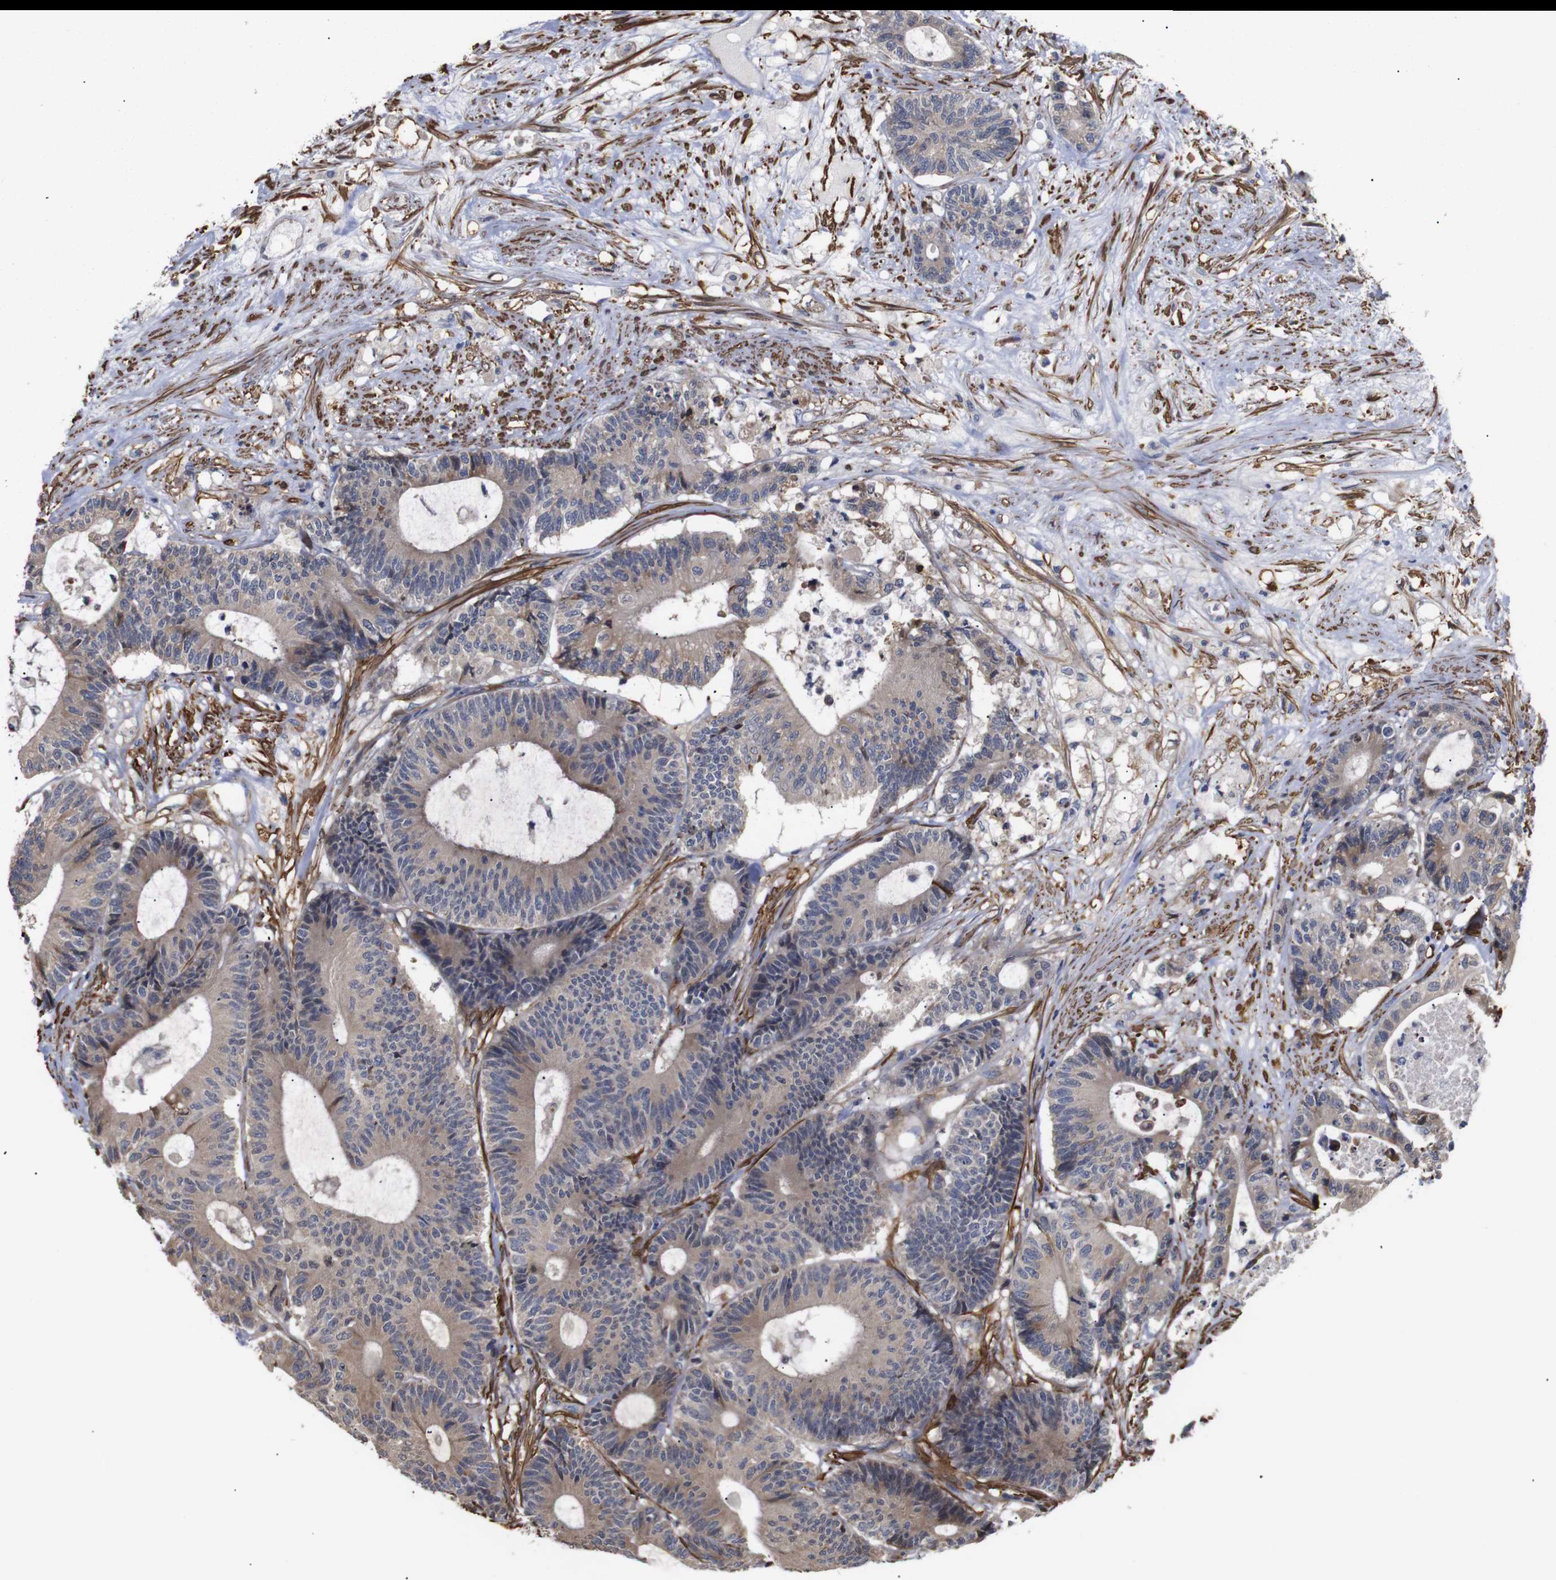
{"staining": {"intensity": "weak", "quantity": "25%-75%", "location": "cytoplasmic/membranous"}, "tissue": "colorectal cancer", "cell_type": "Tumor cells", "image_type": "cancer", "snomed": [{"axis": "morphology", "description": "Adenocarcinoma, NOS"}, {"axis": "topography", "description": "Colon"}], "caption": "Colorectal cancer stained with a brown dye displays weak cytoplasmic/membranous positive expression in about 25%-75% of tumor cells.", "gene": "PDLIM5", "patient": {"sex": "female", "age": 84}}